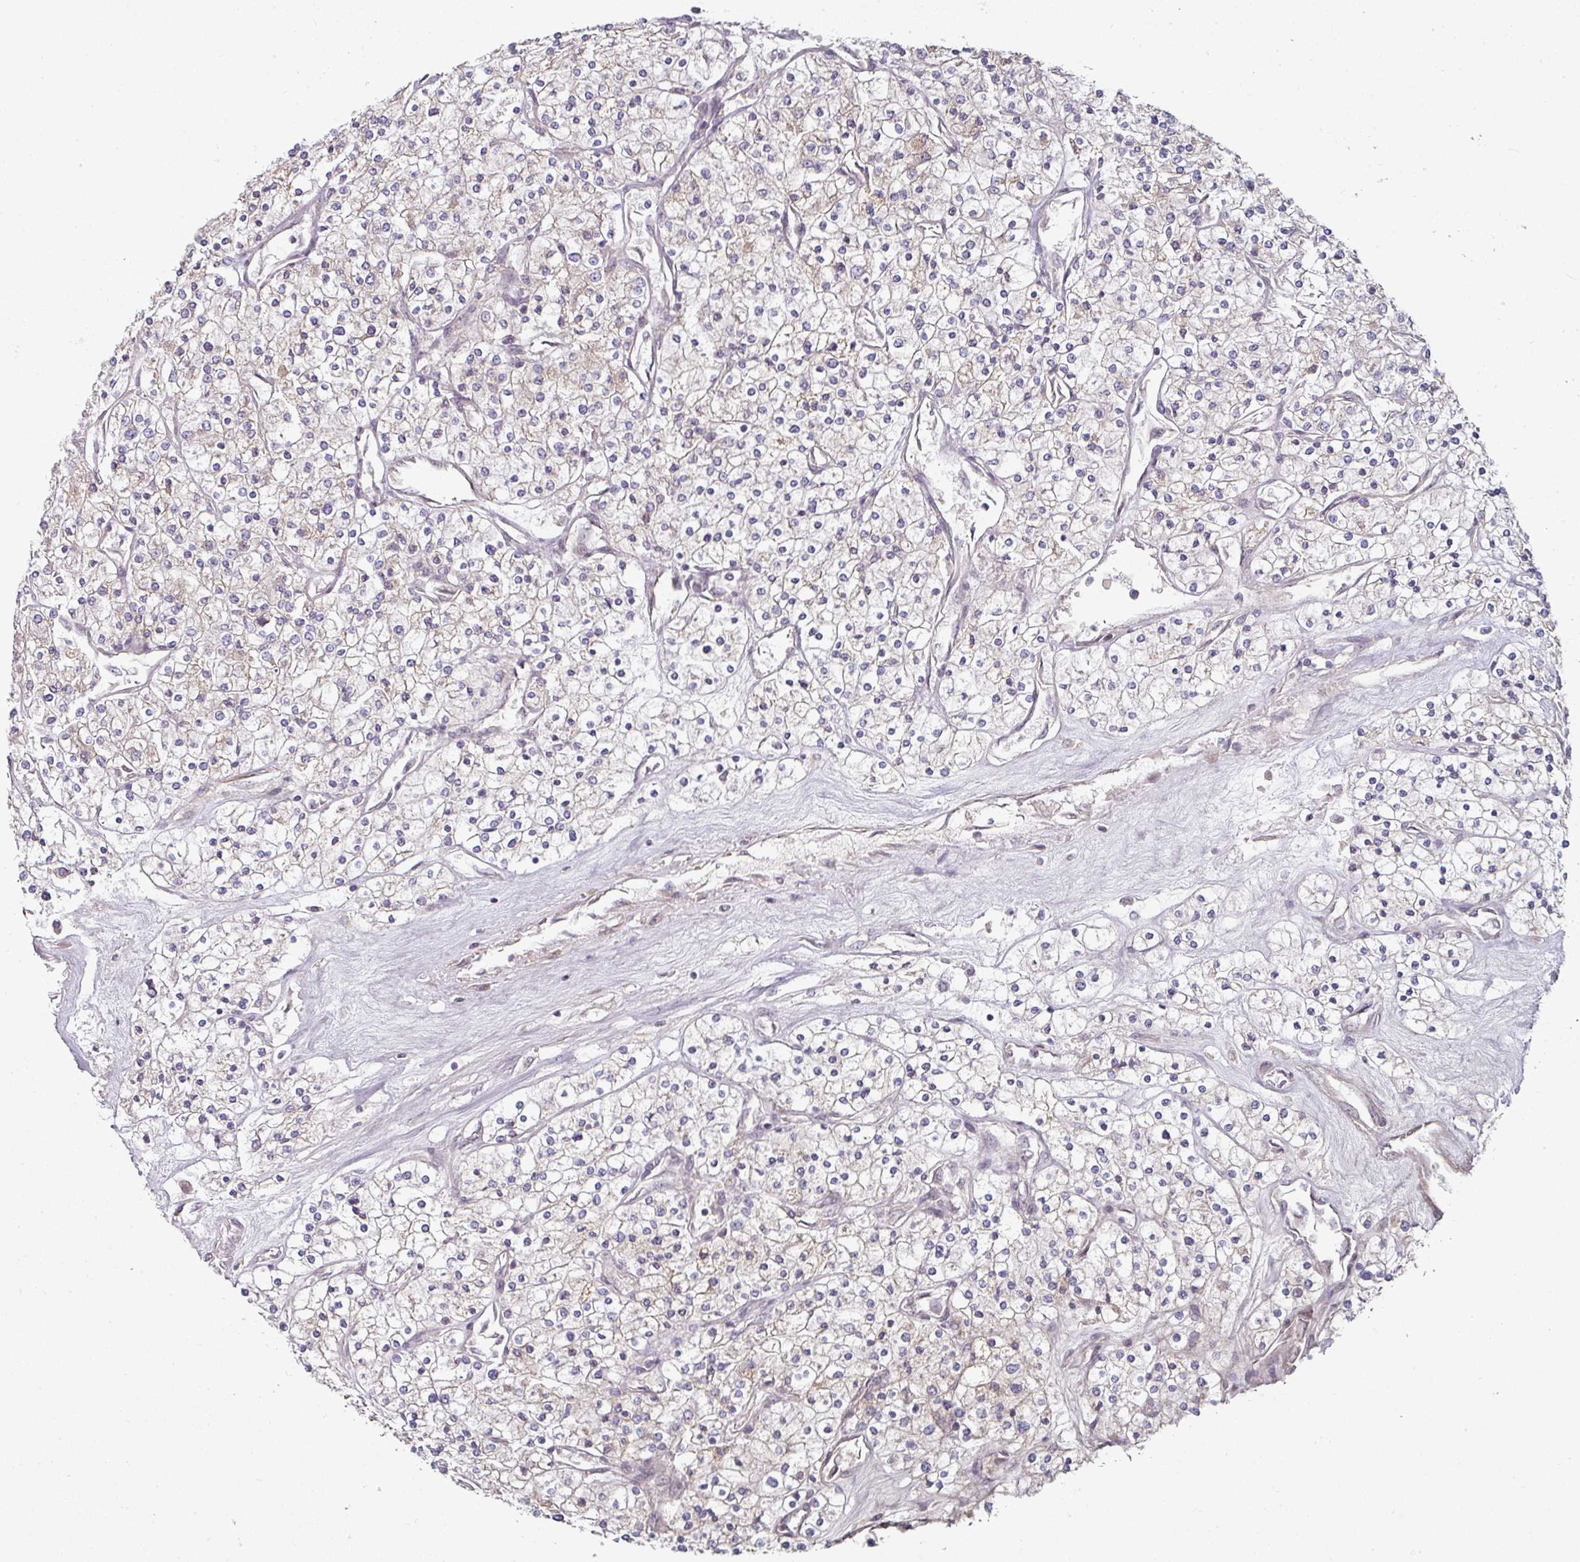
{"staining": {"intensity": "weak", "quantity": "<25%", "location": "cytoplasmic/membranous"}, "tissue": "renal cancer", "cell_type": "Tumor cells", "image_type": "cancer", "snomed": [{"axis": "morphology", "description": "Adenocarcinoma, NOS"}, {"axis": "topography", "description": "Kidney"}], "caption": "The immunohistochemistry (IHC) image has no significant expression in tumor cells of renal cancer tissue.", "gene": "MAP2K2", "patient": {"sex": "male", "age": 80}}